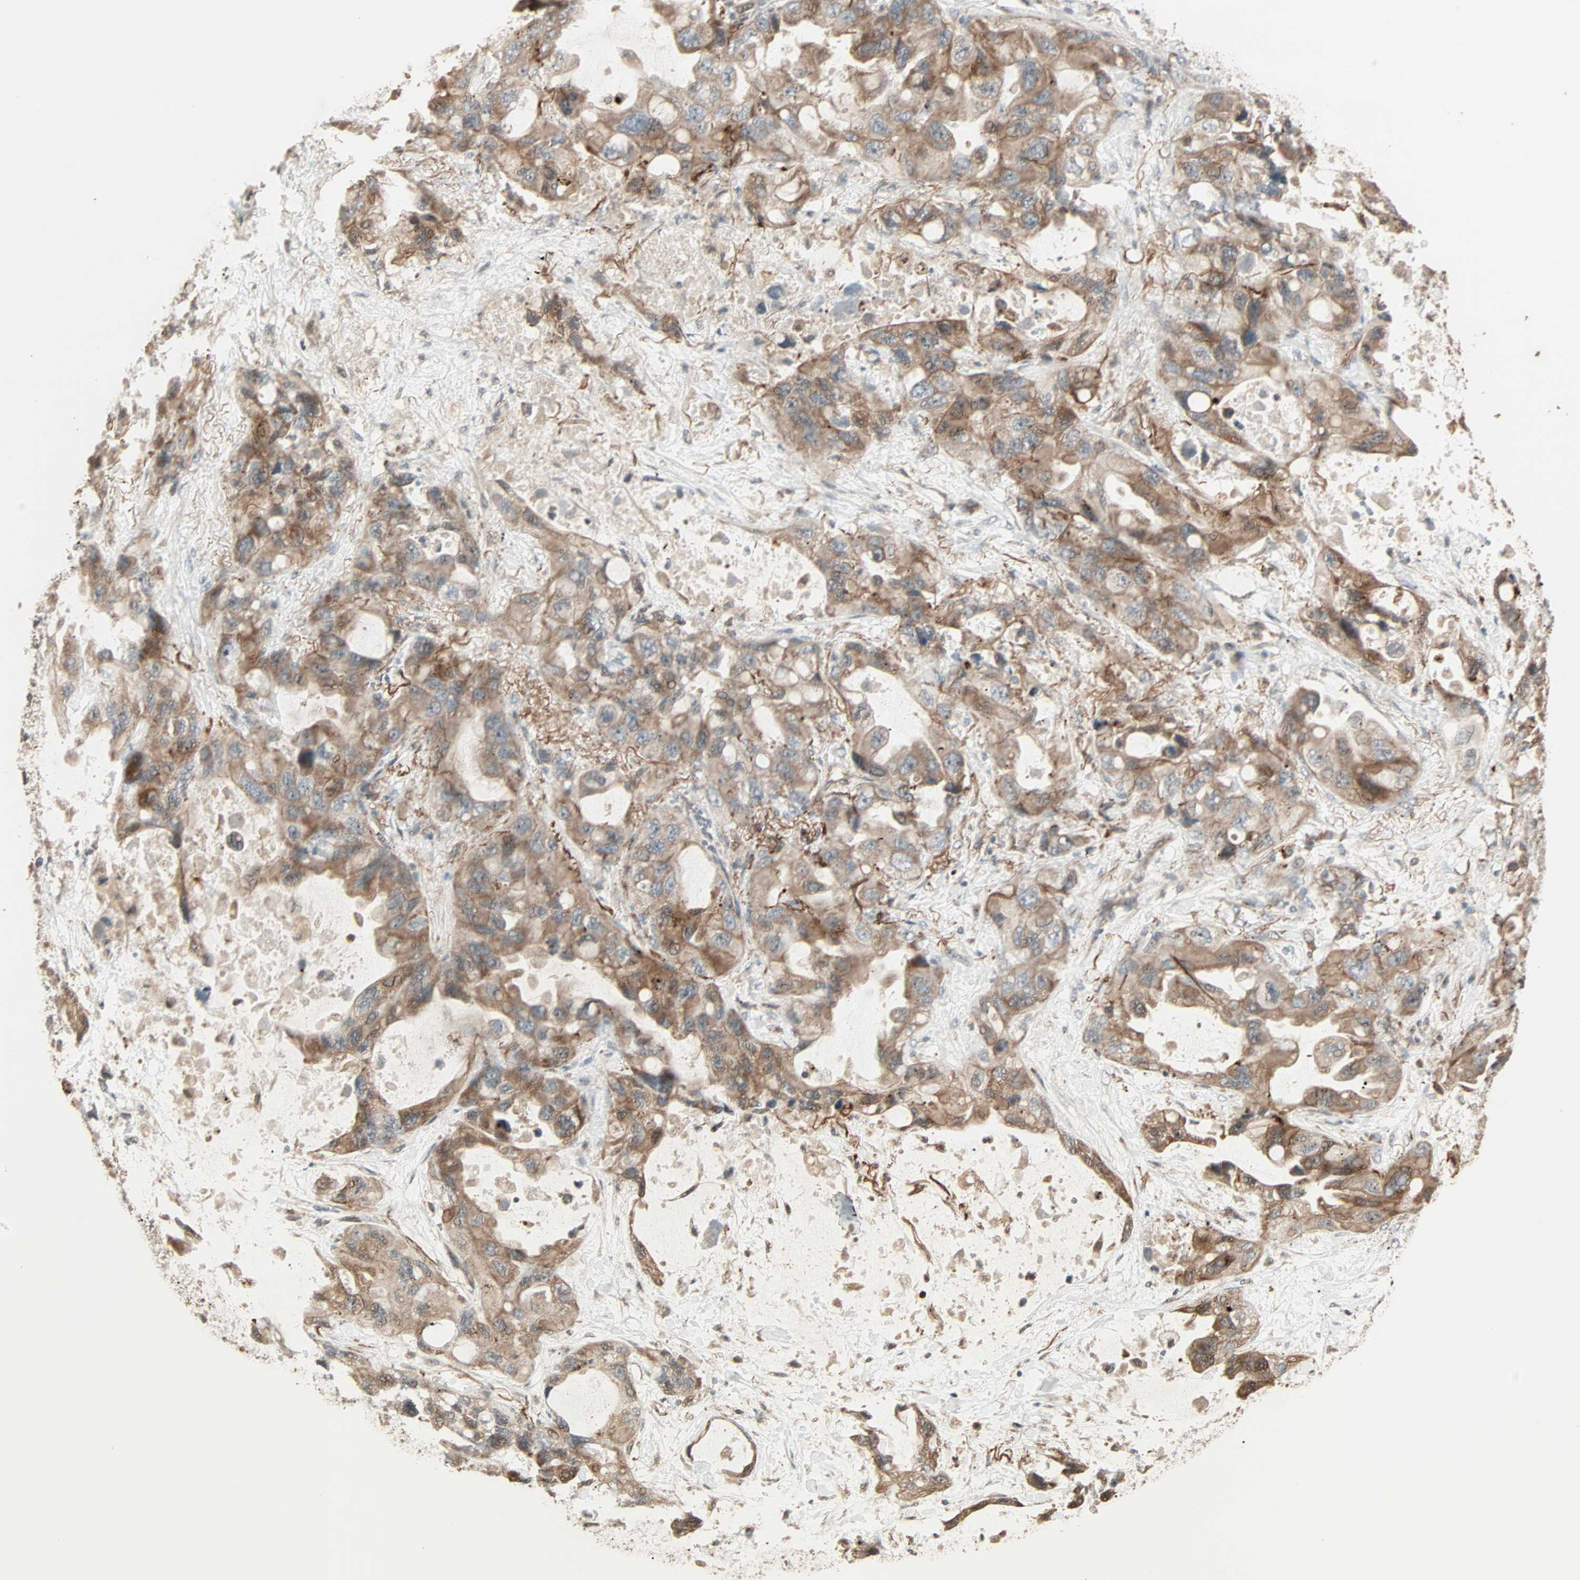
{"staining": {"intensity": "moderate", "quantity": ">75%", "location": "cytoplasmic/membranous"}, "tissue": "lung cancer", "cell_type": "Tumor cells", "image_type": "cancer", "snomed": [{"axis": "morphology", "description": "Squamous cell carcinoma, NOS"}, {"axis": "topography", "description": "Lung"}], "caption": "This histopathology image demonstrates lung squamous cell carcinoma stained with IHC to label a protein in brown. The cytoplasmic/membranous of tumor cells show moderate positivity for the protein. Nuclei are counter-stained blue.", "gene": "CALCRL", "patient": {"sex": "female", "age": 73}}